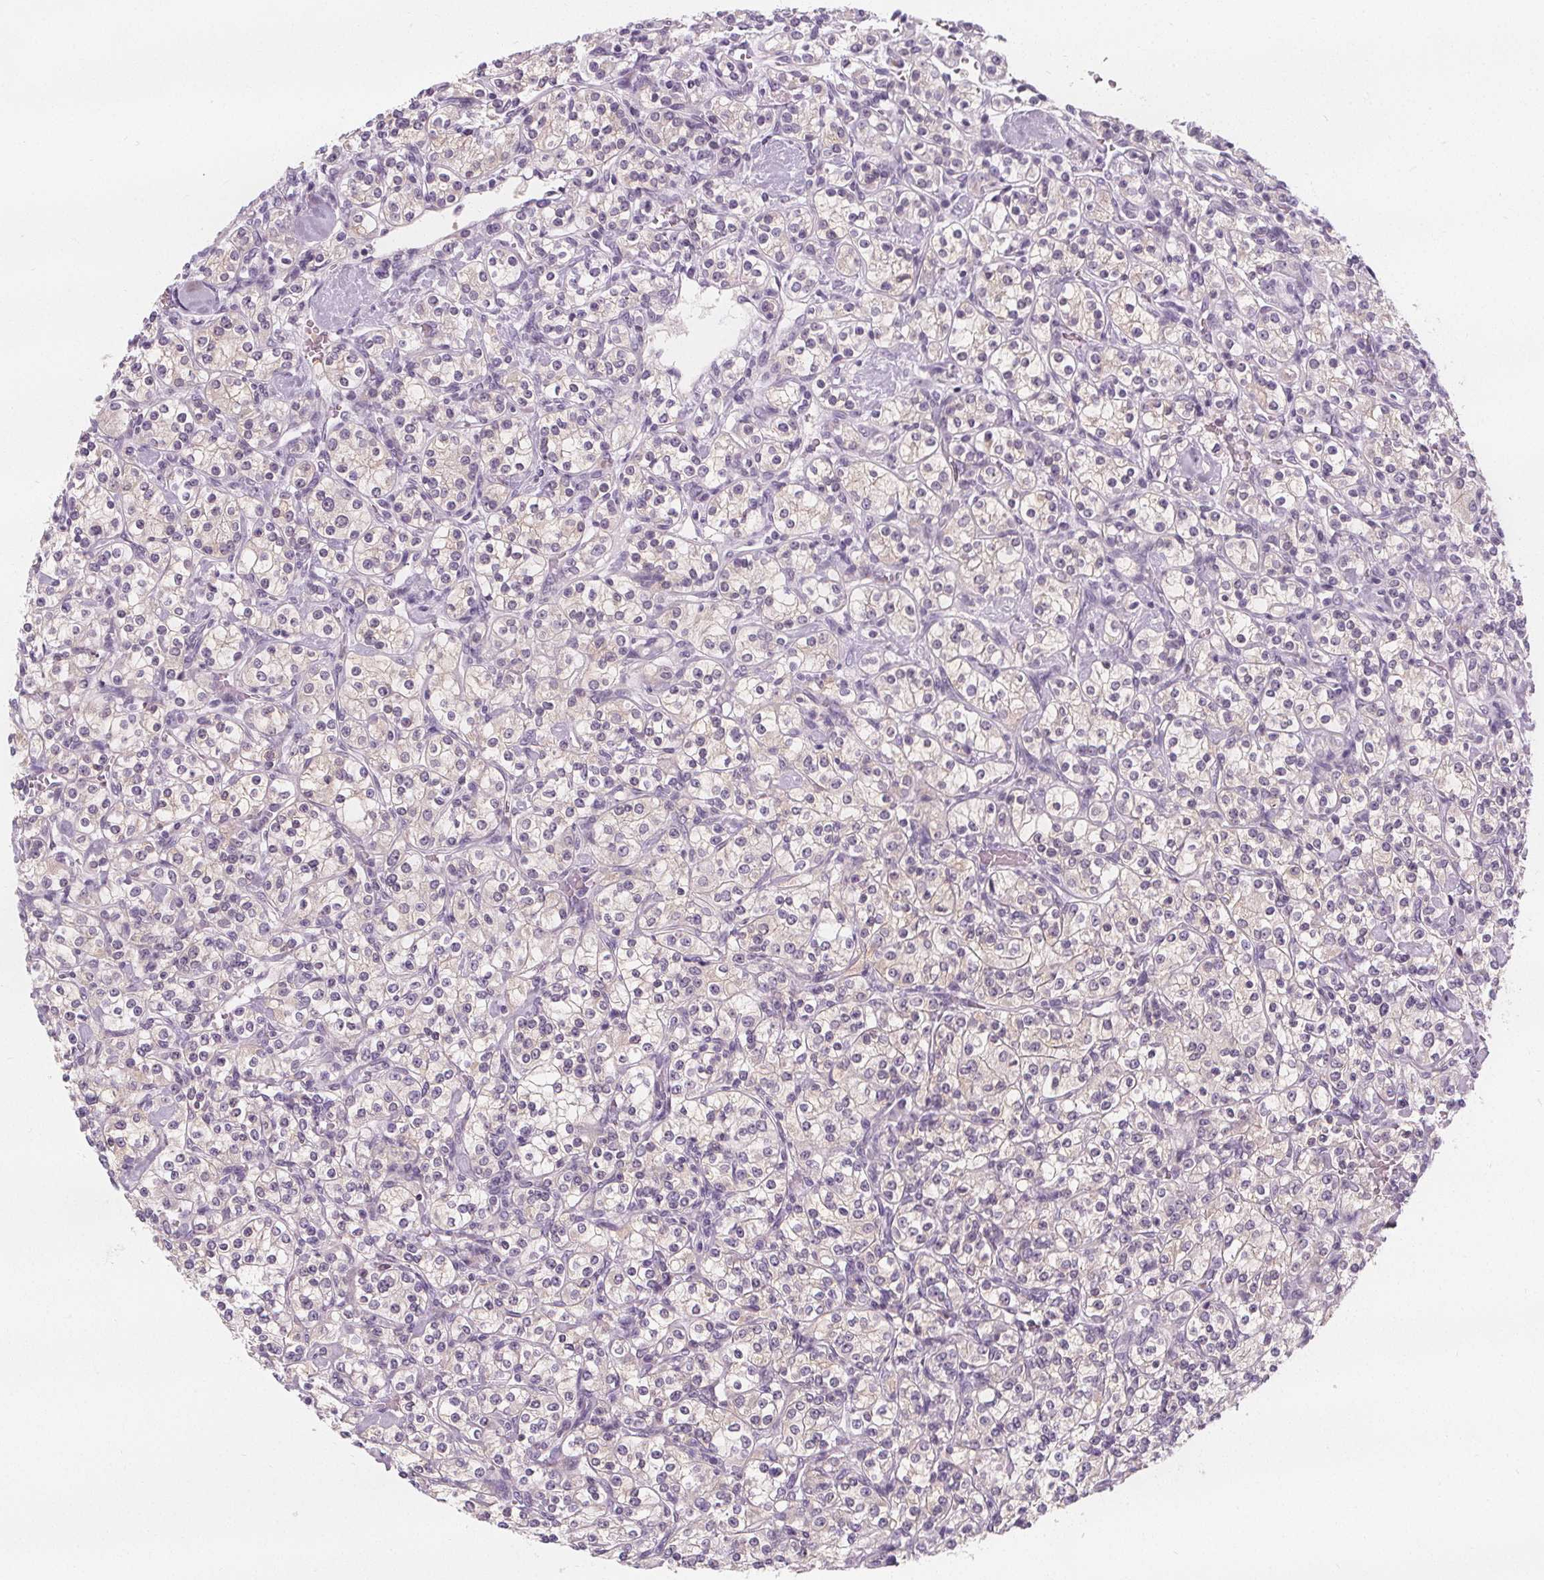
{"staining": {"intensity": "negative", "quantity": "none", "location": "none"}, "tissue": "renal cancer", "cell_type": "Tumor cells", "image_type": "cancer", "snomed": [{"axis": "morphology", "description": "Adenocarcinoma, NOS"}, {"axis": "topography", "description": "Kidney"}], "caption": "IHC photomicrograph of neoplastic tissue: human renal adenocarcinoma stained with DAB (3,3'-diaminobenzidine) exhibits no significant protein expression in tumor cells.", "gene": "UGP2", "patient": {"sex": "male", "age": 77}}